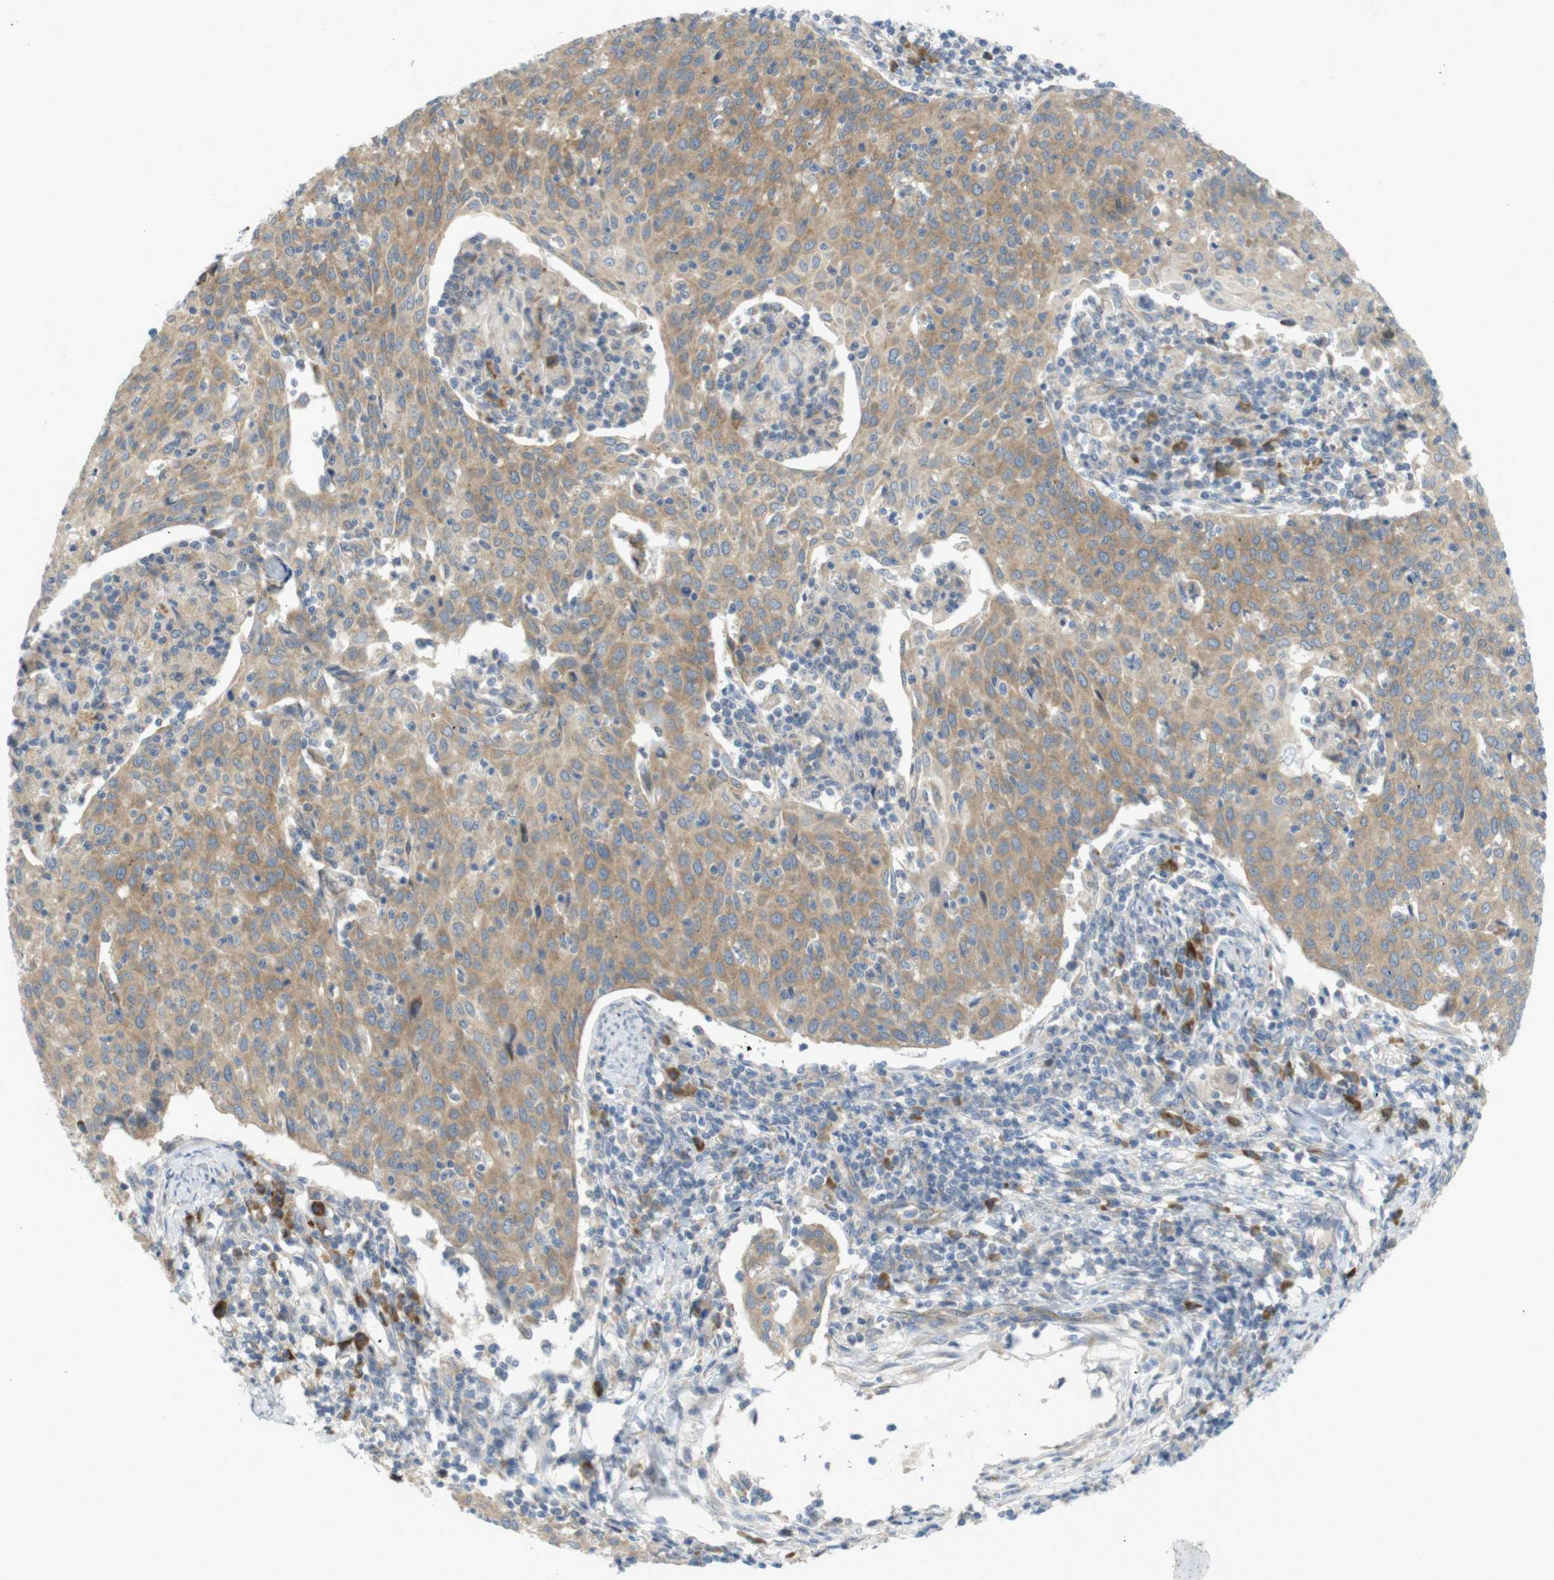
{"staining": {"intensity": "moderate", "quantity": ">75%", "location": "cytoplasmic/membranous"}, "tissue": "cervical cancer", "cell_type": "Tumor cells", "image_type": "cancer", "snomed": [{"axis": "morphology", "description": "Squamous cell carcinoma, NOS"}, {"axis": "topography", "description": "Cervix"}], "caption": "Immunohistochemical staining of human cervical cancer (squamous cell carcinoma) exhibits medium levels of moderate cytoplasmic/membranous protein staining in approximately >75% of tumor cells.", "gene": "GJC3", "patient": {"sex": "female", "age": 38}}